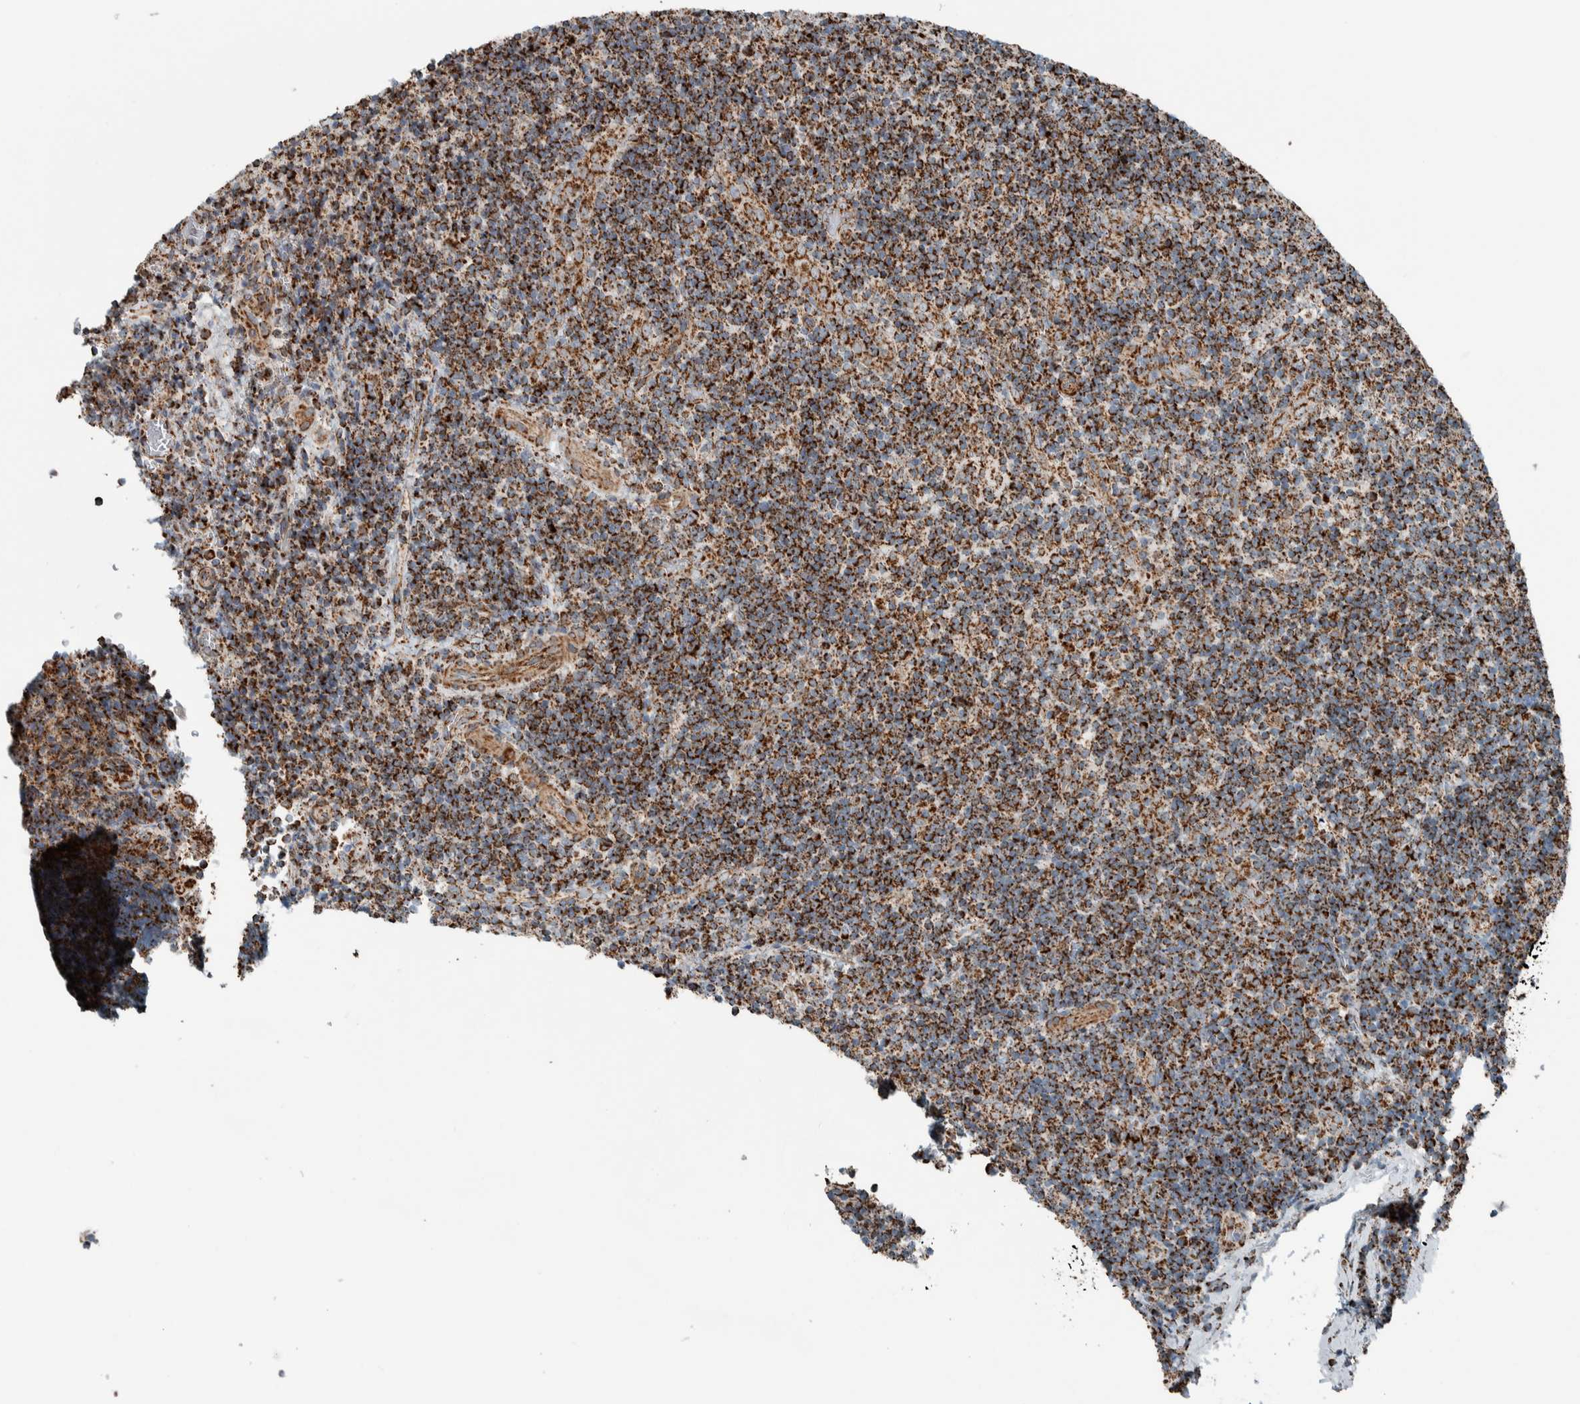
{"staining": {"intensity": "moderate", "quantity": ">75%", "location": "cytoplasmic/membranous"}, "tissue": "lymphoma", "cell_type": "Tumor cells", "image_type": "cancer", "snomed": [{"axis": "morphology", "description": "Malignant lymphoma, non-Hodgkin's type, High grade"}, {"axis": "topography", "description": "Tonsil"}], "caption": "A brown stain labels moderate cytoplasmic/membranous expression of a protein in human high-grade malignant lymphoma, non-Hodgkin's type tumor cells.", "gene": "CNTROB", "patient": {"sex": "female", "age": 36}}